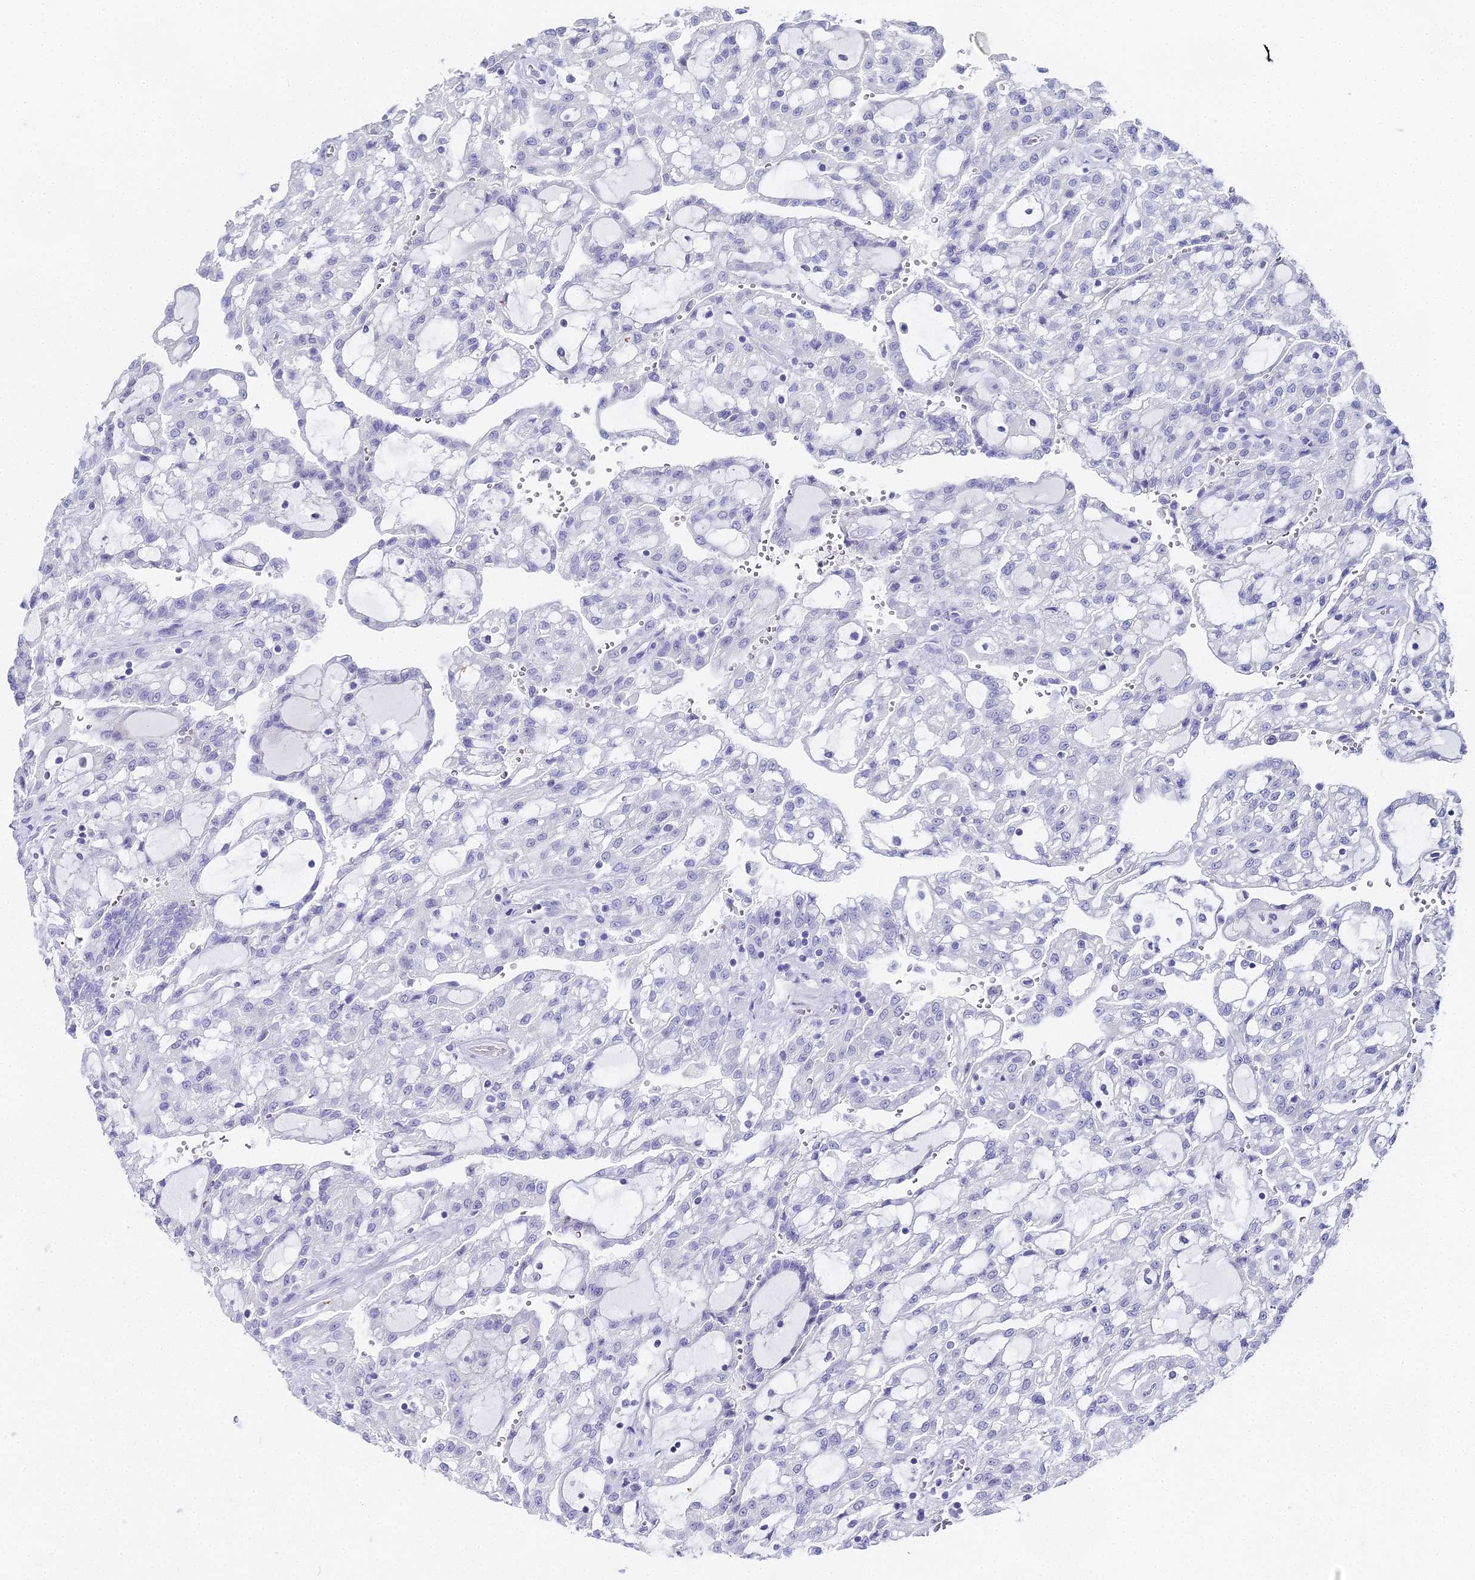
{"staining": {"intensity": "negative", "quantity": "none", "location": "none"}, "tissue": "renal cancer", "cell_type": "Tumor cells", "image_type": "cancer", "snomed": [{"axis": "morphology", "description": "Adenocarcinoma, NOS"}, {"axis": "topography", "description": "Kidney"}], "caption": "The histopathology image reveals no staining of tumor cells in renal cancer (adenocarcinoma).", "gene": "ALPP", "patient": {"sex": "male", "age": 63}}